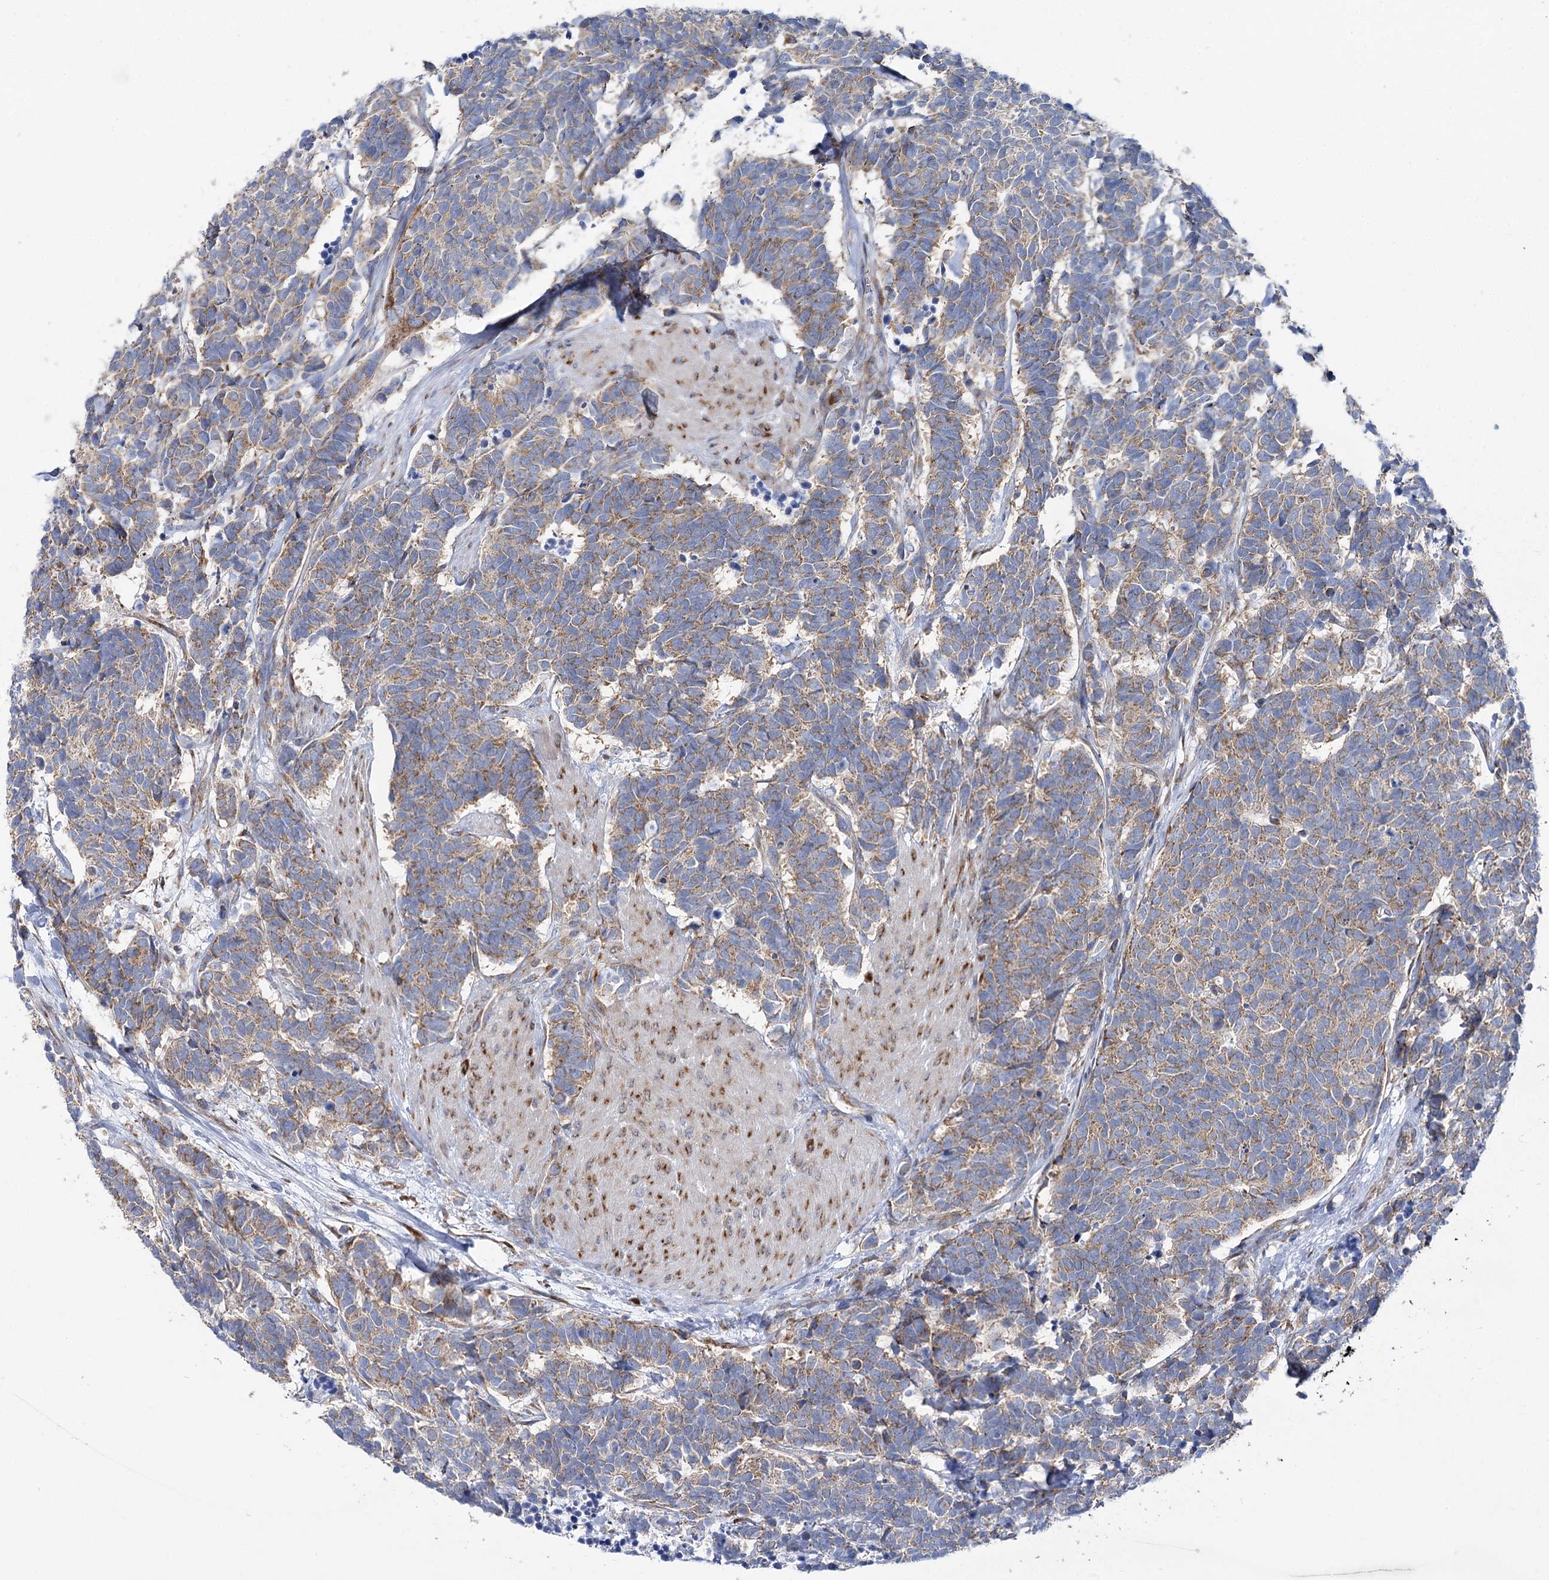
{"staining": {"intensity": "weak", "quantity": ">75%", "location": "cytoplasmic/membranous"}, "tissue": "carcinoid", "cell_type": "Tumor cells", "image_type": "cancer", "snomed": [{"axis": "morphology", "description": "Carcinoma, NOS"}, {"axis": "morphology", "description": "Carcinoid, malignant, NOS"}, {"axis": "topography", "description": "Urinary bladder"}], "caption": "Immunohistochemistry (DAB (3,3'-diaminobenzidine)) staining of carcinoma demonstrates weak cytoplasmic/membranous protein positivity in about >75% of tumor cells.", "gene": "THUMPD3", "patient": {"sex": "male", "age": 57}}